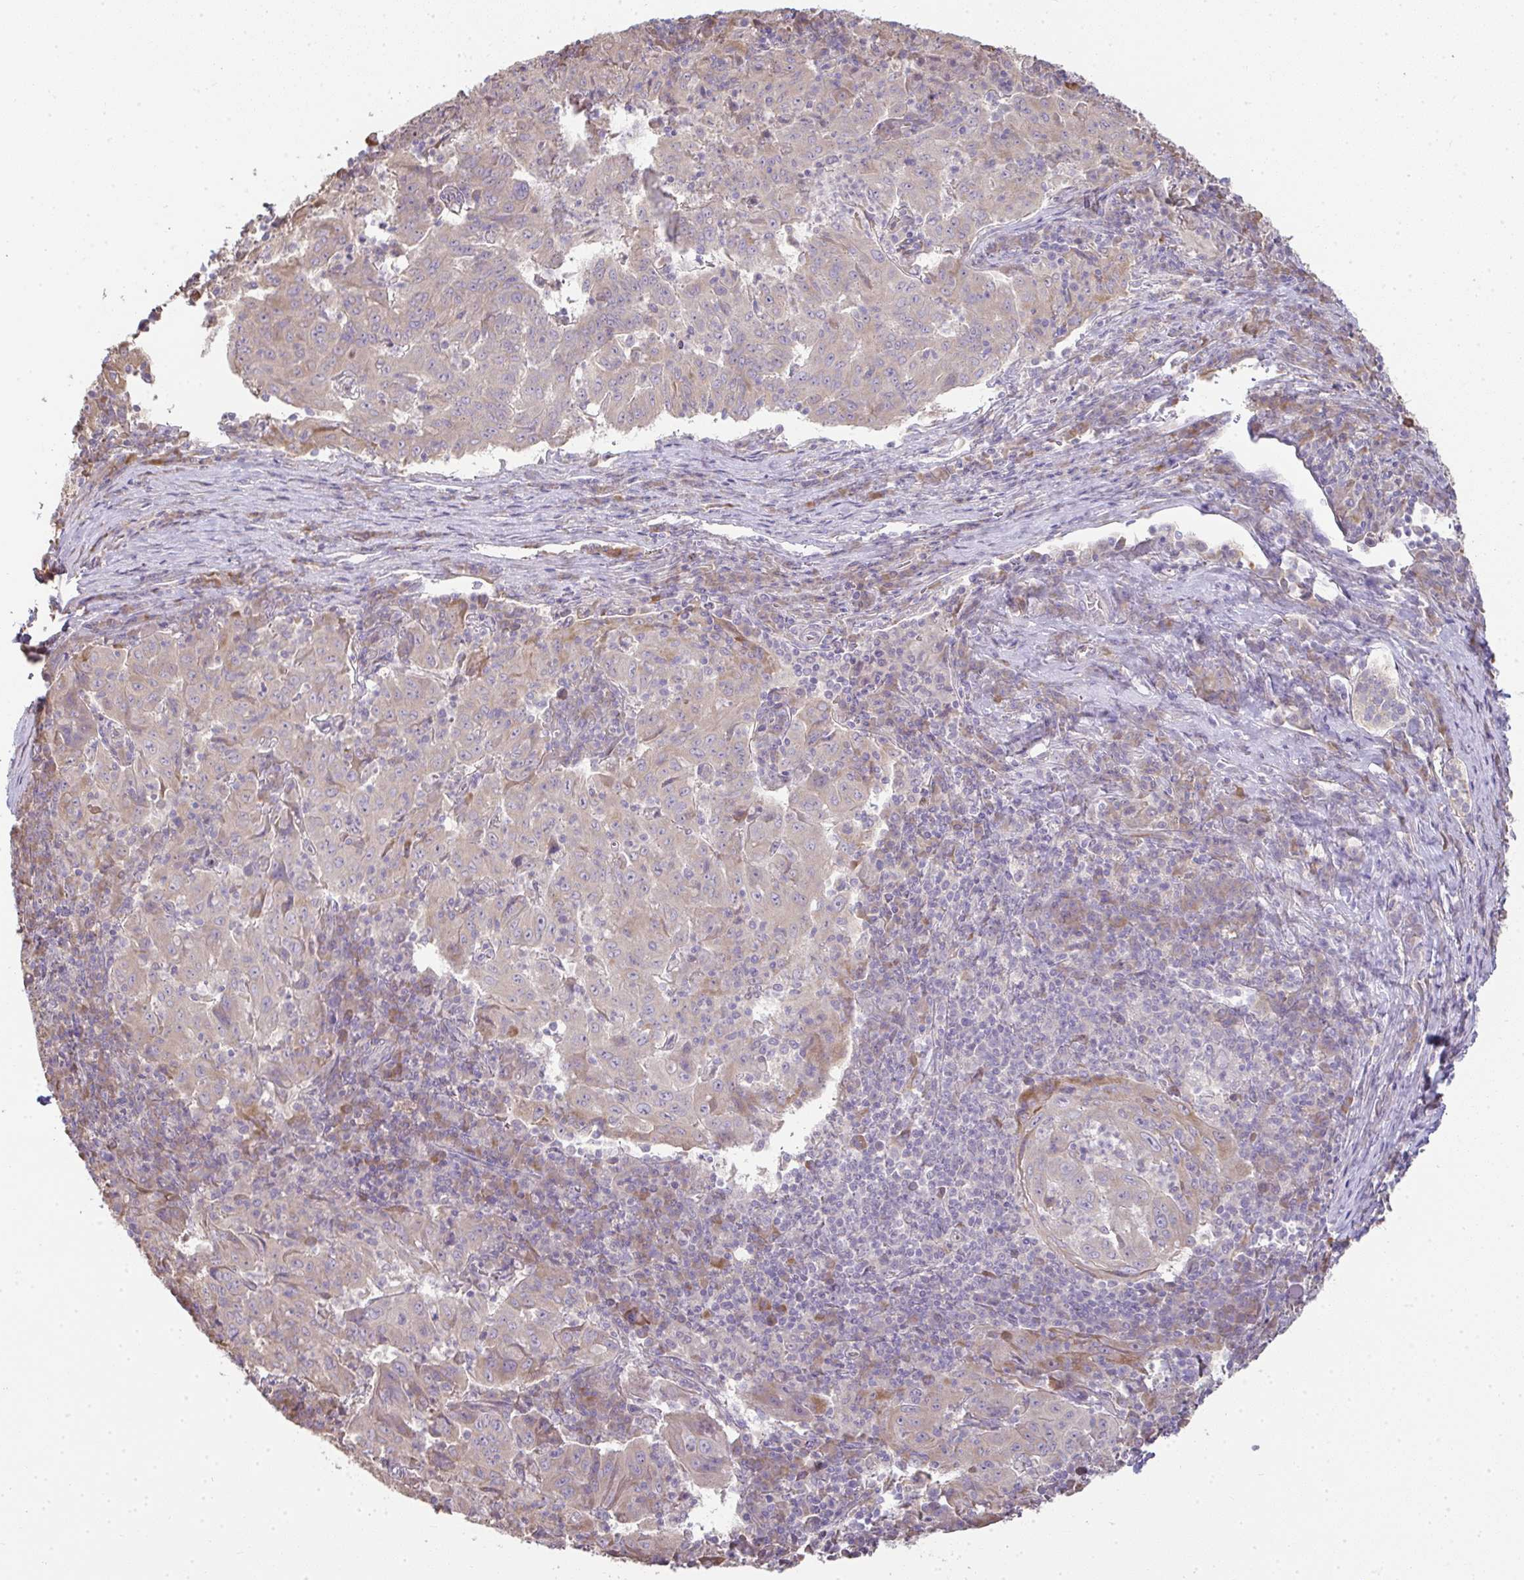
{"staining": {"intensity": "weak", "quantity": "<25%", "location": "cytoplasmic/membranous"}, "tissue": "pancreatic cancer", "cell_type": "Tumor cells", "image_type": "cancer", "snomed": [{"axis": "morphology", "description": "Adenocarcinoma, NOS"}, {"axis": "topography", "description": "Pancreas"}], "caption": "A photomicrograph of adenocarcinoma (pancreatic) stained for a protein displays no brown staining in tumor cells.", "gene": "BRINP3", "patient": {"sex": "male", "age": 63}}